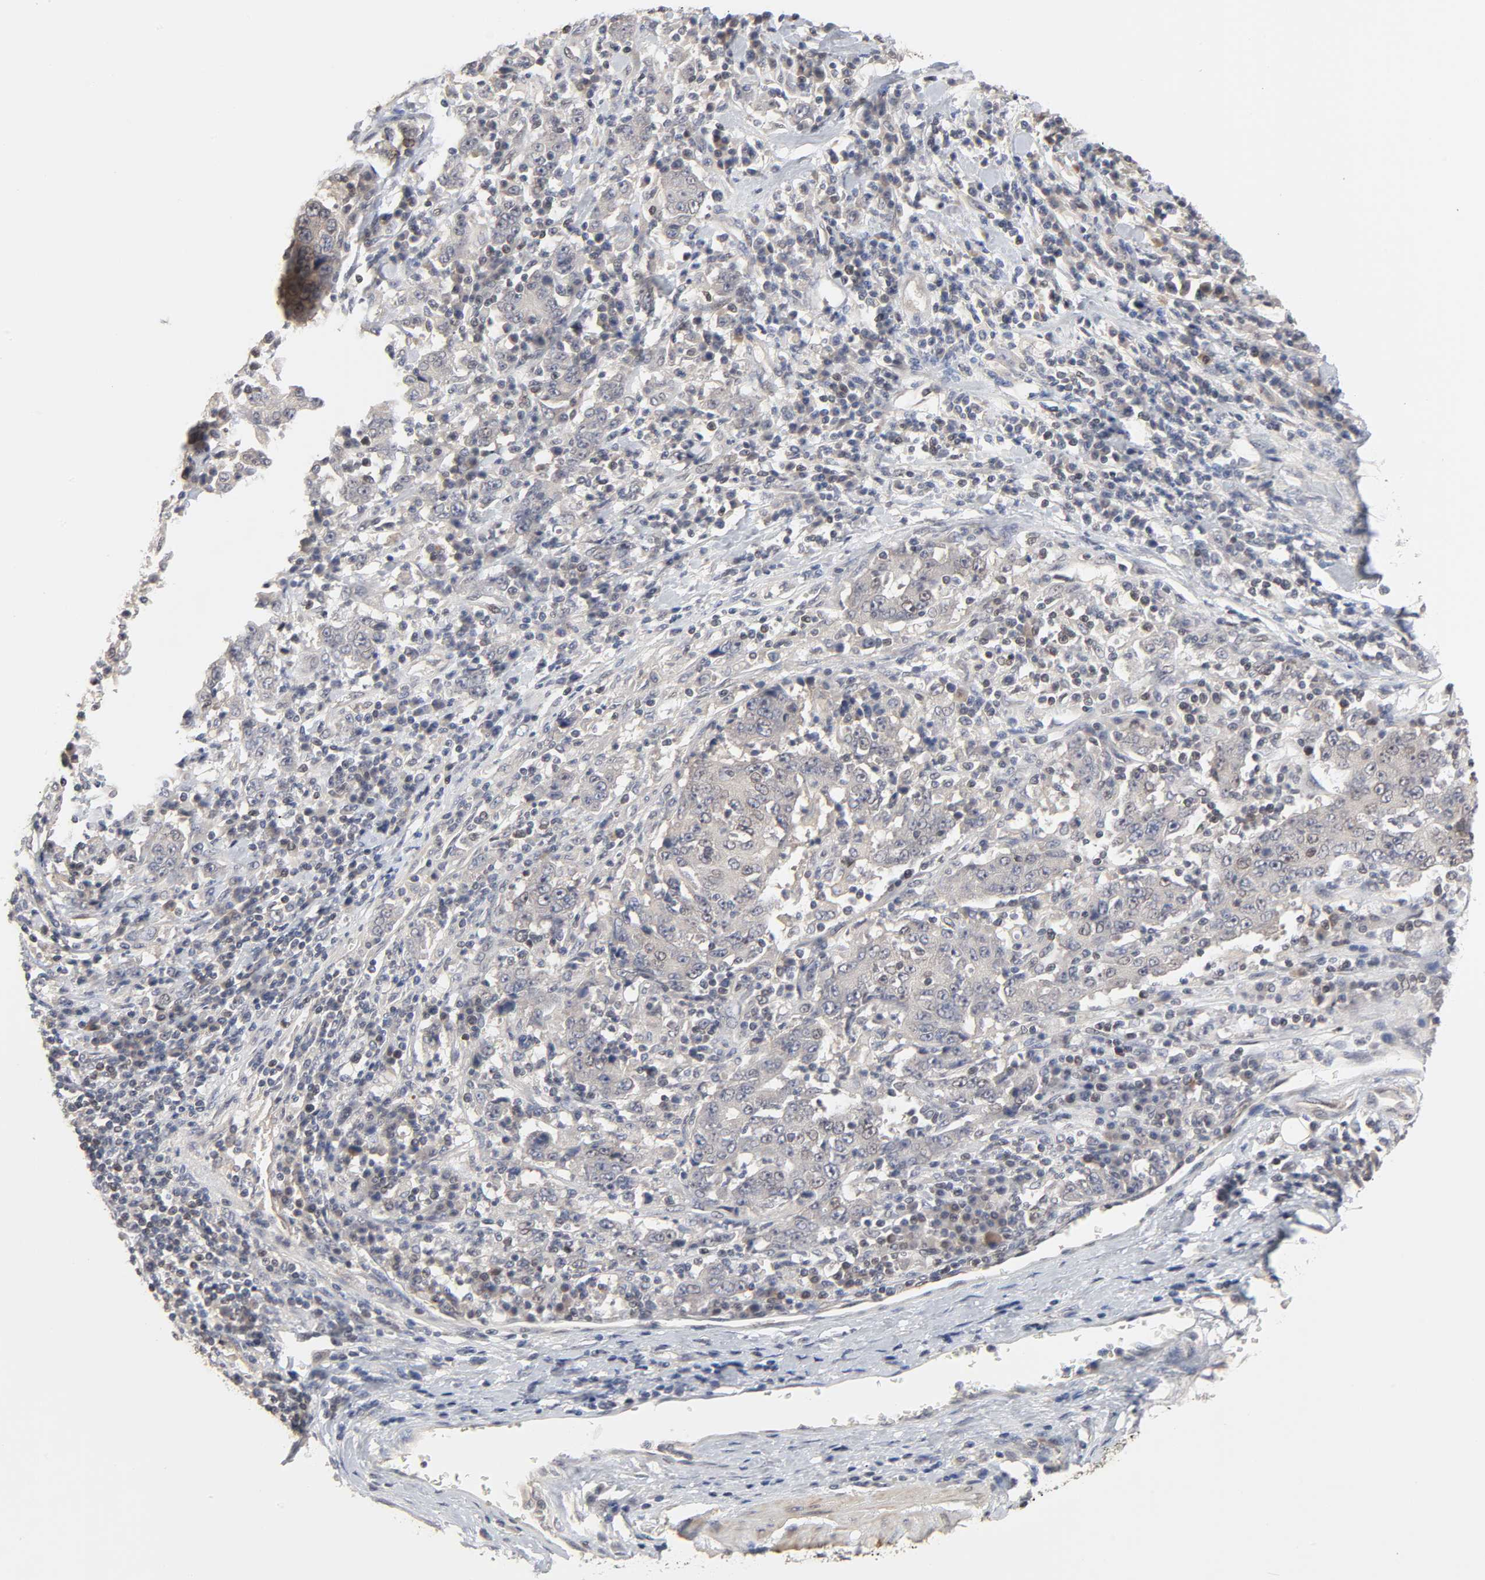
{"staining": {"intensity": "weak", "quantity": "<25%", "location": "cytoplasmic/membranous,nuclear"}, "tissue": "stomach cancer", "cell_type": "Tumor cells", "image_type": "cancer", "snomed": [{"axis": "morphology", "description": "Normal tissue, NOS"}, {"axis": "morphology", "description": "Adenocarcinoma, NOS"}, {"axis": "topography", "description": "Stomach, upper"}, {"axis": "topography", "description": "Stomach"}], "caption": "Histopathology image shows no protein expression in tumor cells of stomach cancer tissue. Brightfield microscopy of immunohistochemistry stained with DAB (3,3'-diaminobenzidine) (brown) and hematoxylin (blue), captured at high magnification.", "gene": "CPN2", "patient": {"sex": "male", "age": 59}}